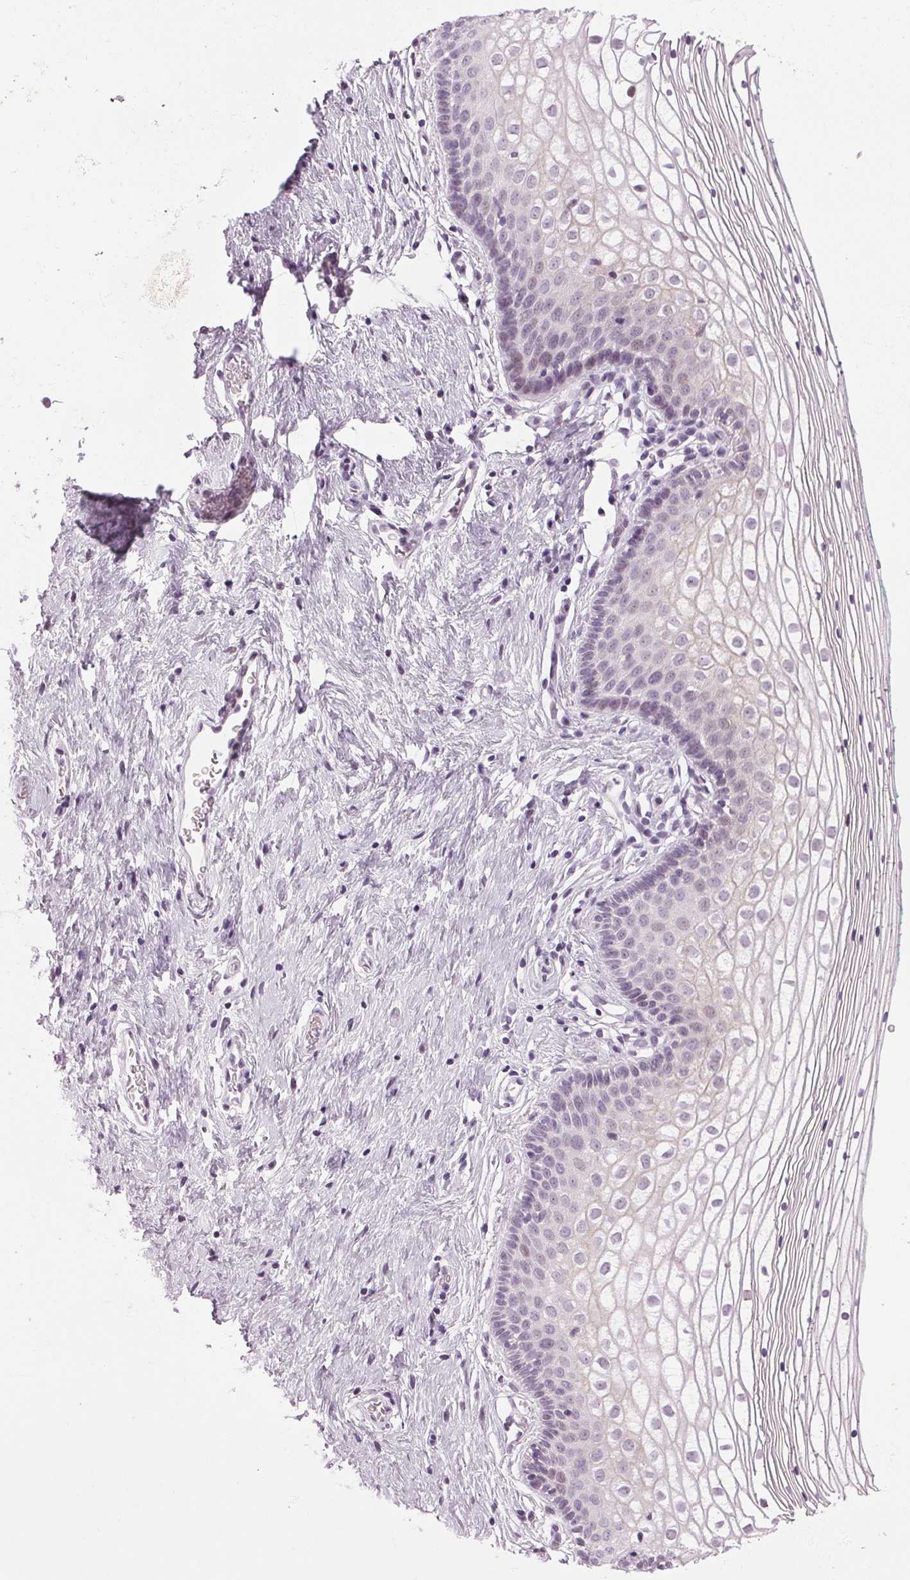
{"staining": {"intensity": "negative", "quantity": "none", "location": "none"}, "tissue": "vagina", "cell_type": "Squamous epithelial cells", "image_type": "normal", "snomed": [{"axis": "morphology", "description": "Normal tissue, NOS"}, {"axis": "topography", "description": "Vagina"}], "caption": "Normal vagina was stained to show a protein in brown. There is no significant staining in squamous epithelial cells.", "gene": "IGF2BP1", "patient": {"sex": "female", "age": 36}}